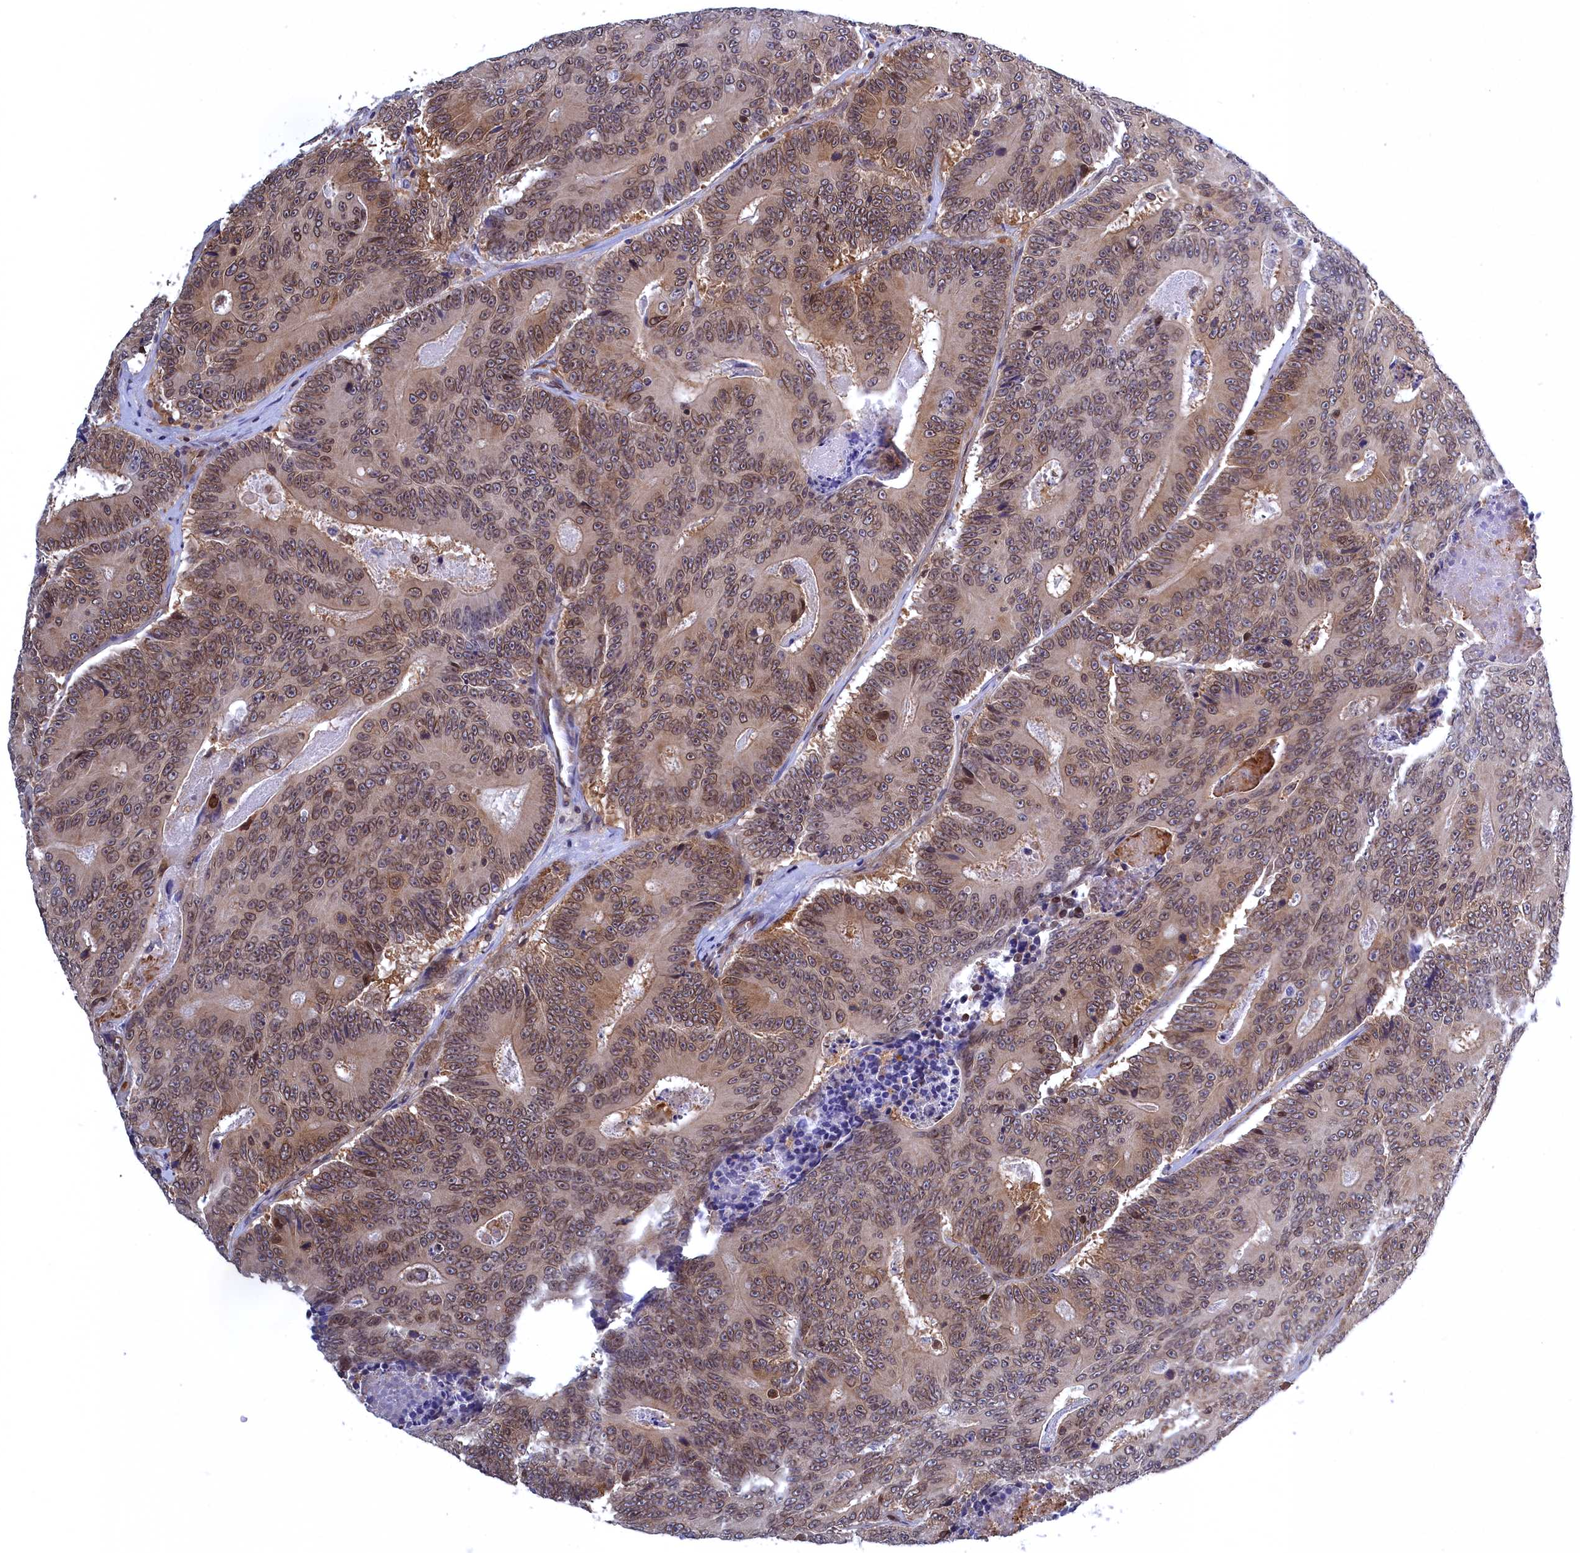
{"staining": {"intensity": "weak", "quantity": ">75%", "location": "cytoplasmic/membranous,nuclear"}, "tissue": "colorectal cancer", "cell_type": "Tumor cells", "image_type": "cancer", "snomed": [{"axis": "morphology", "description": "Adenocarcinoma, NOS"}, {"axis": "topography", "description": "Colon"}], "caption": "DAB immunohistochemical staining of human colorectal cancer (adenocarcinoma) reveals weak cytoplasmic/membranous and nuclear protein expression in about >75% of tumor cells.", "gene": "NAA10", "patient": {"sex": "male", "age": 83}}